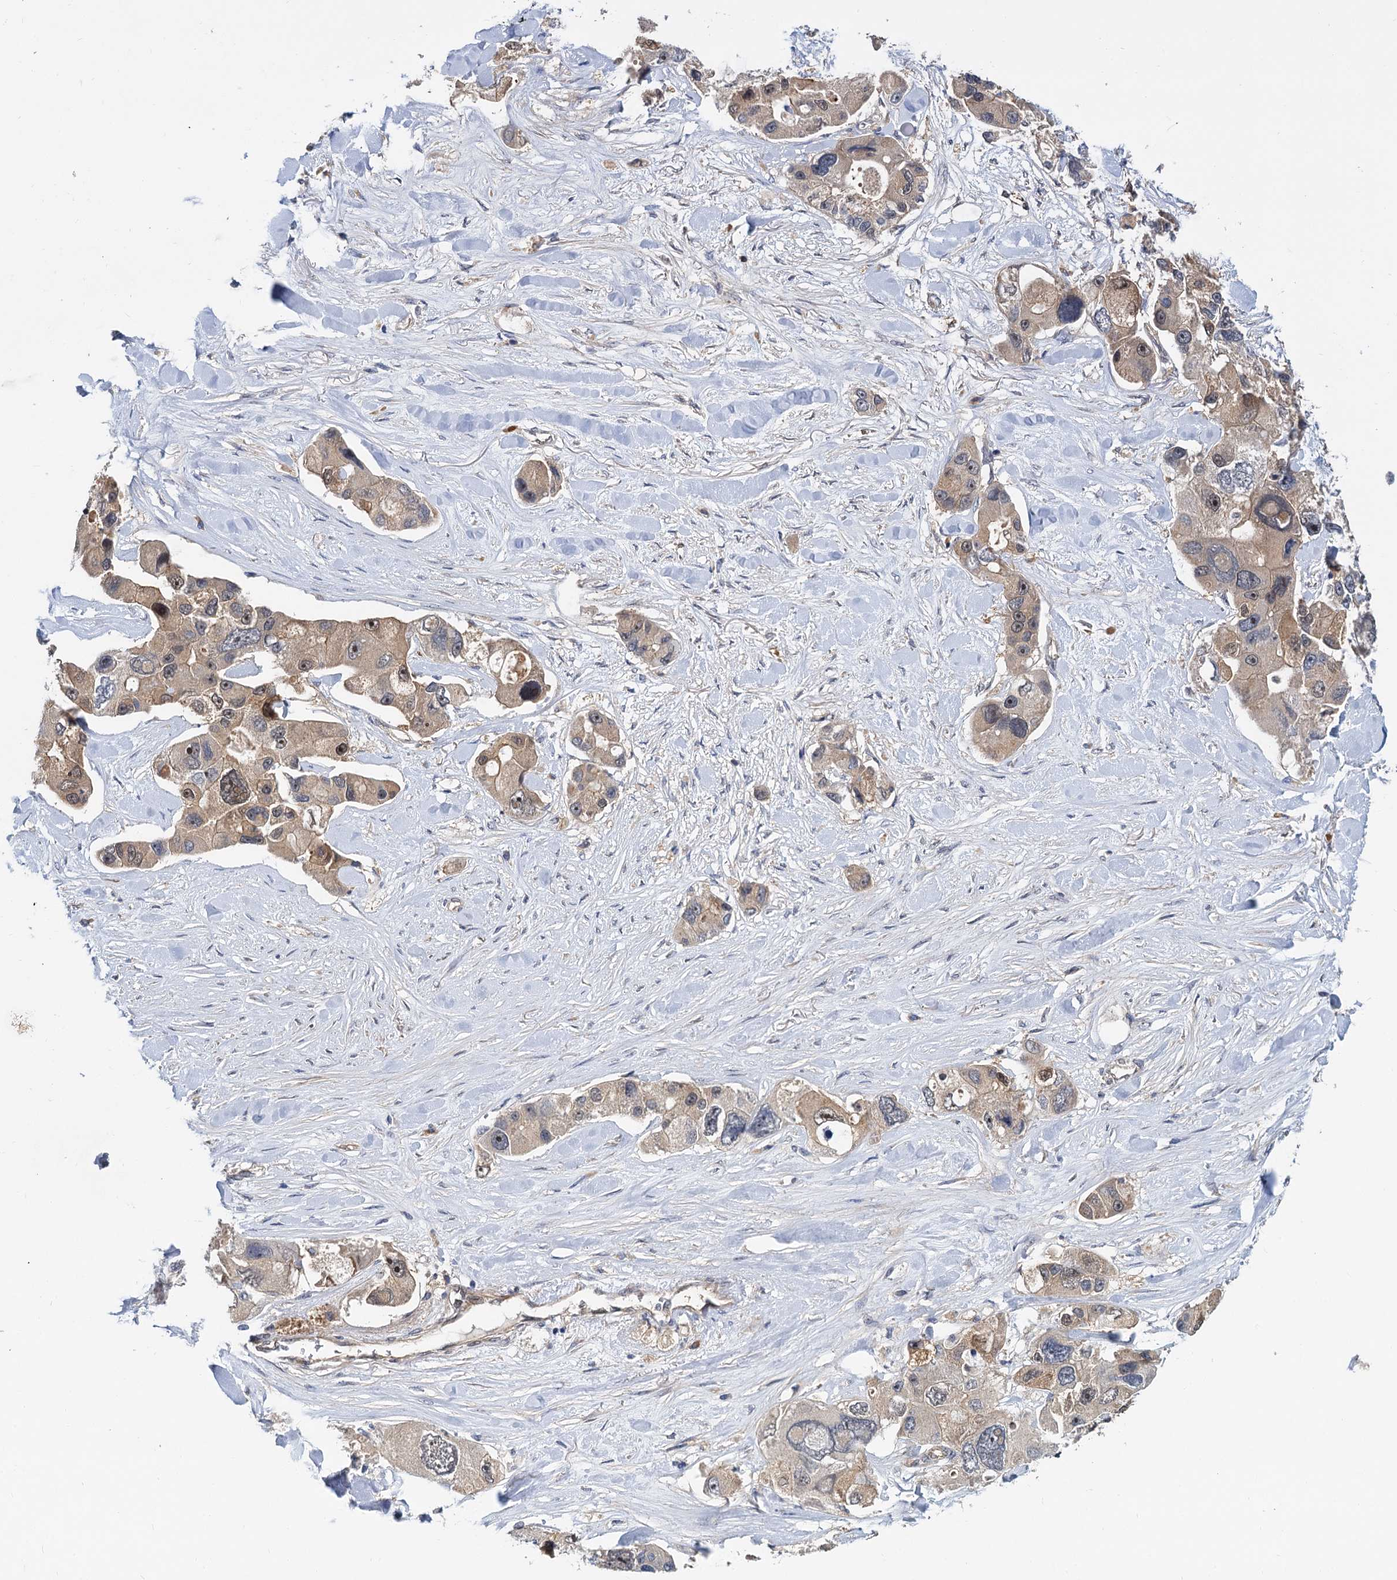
{"staining": {"intensity": "weak", "quantity": "25%-75%", "location": "cytoplasmic/membranous,nuclear"}, "tissue": "lung cancer", "cell_type": "Tumor cells", "image_type": "cancer", "snomed": [{"axis": "morphology", "description": "Adenocarcinoma, NOS"}, {"axis": "topography", "description": "Lung"}], "caption": "Protein staining of lung cancer tissue shows weak cytoplasmic/membranous and nuclear expression in approximately 25%-75% of tumor cells.", "gene": "SNX15", "patient": {"sex": "female", "age": 54}}